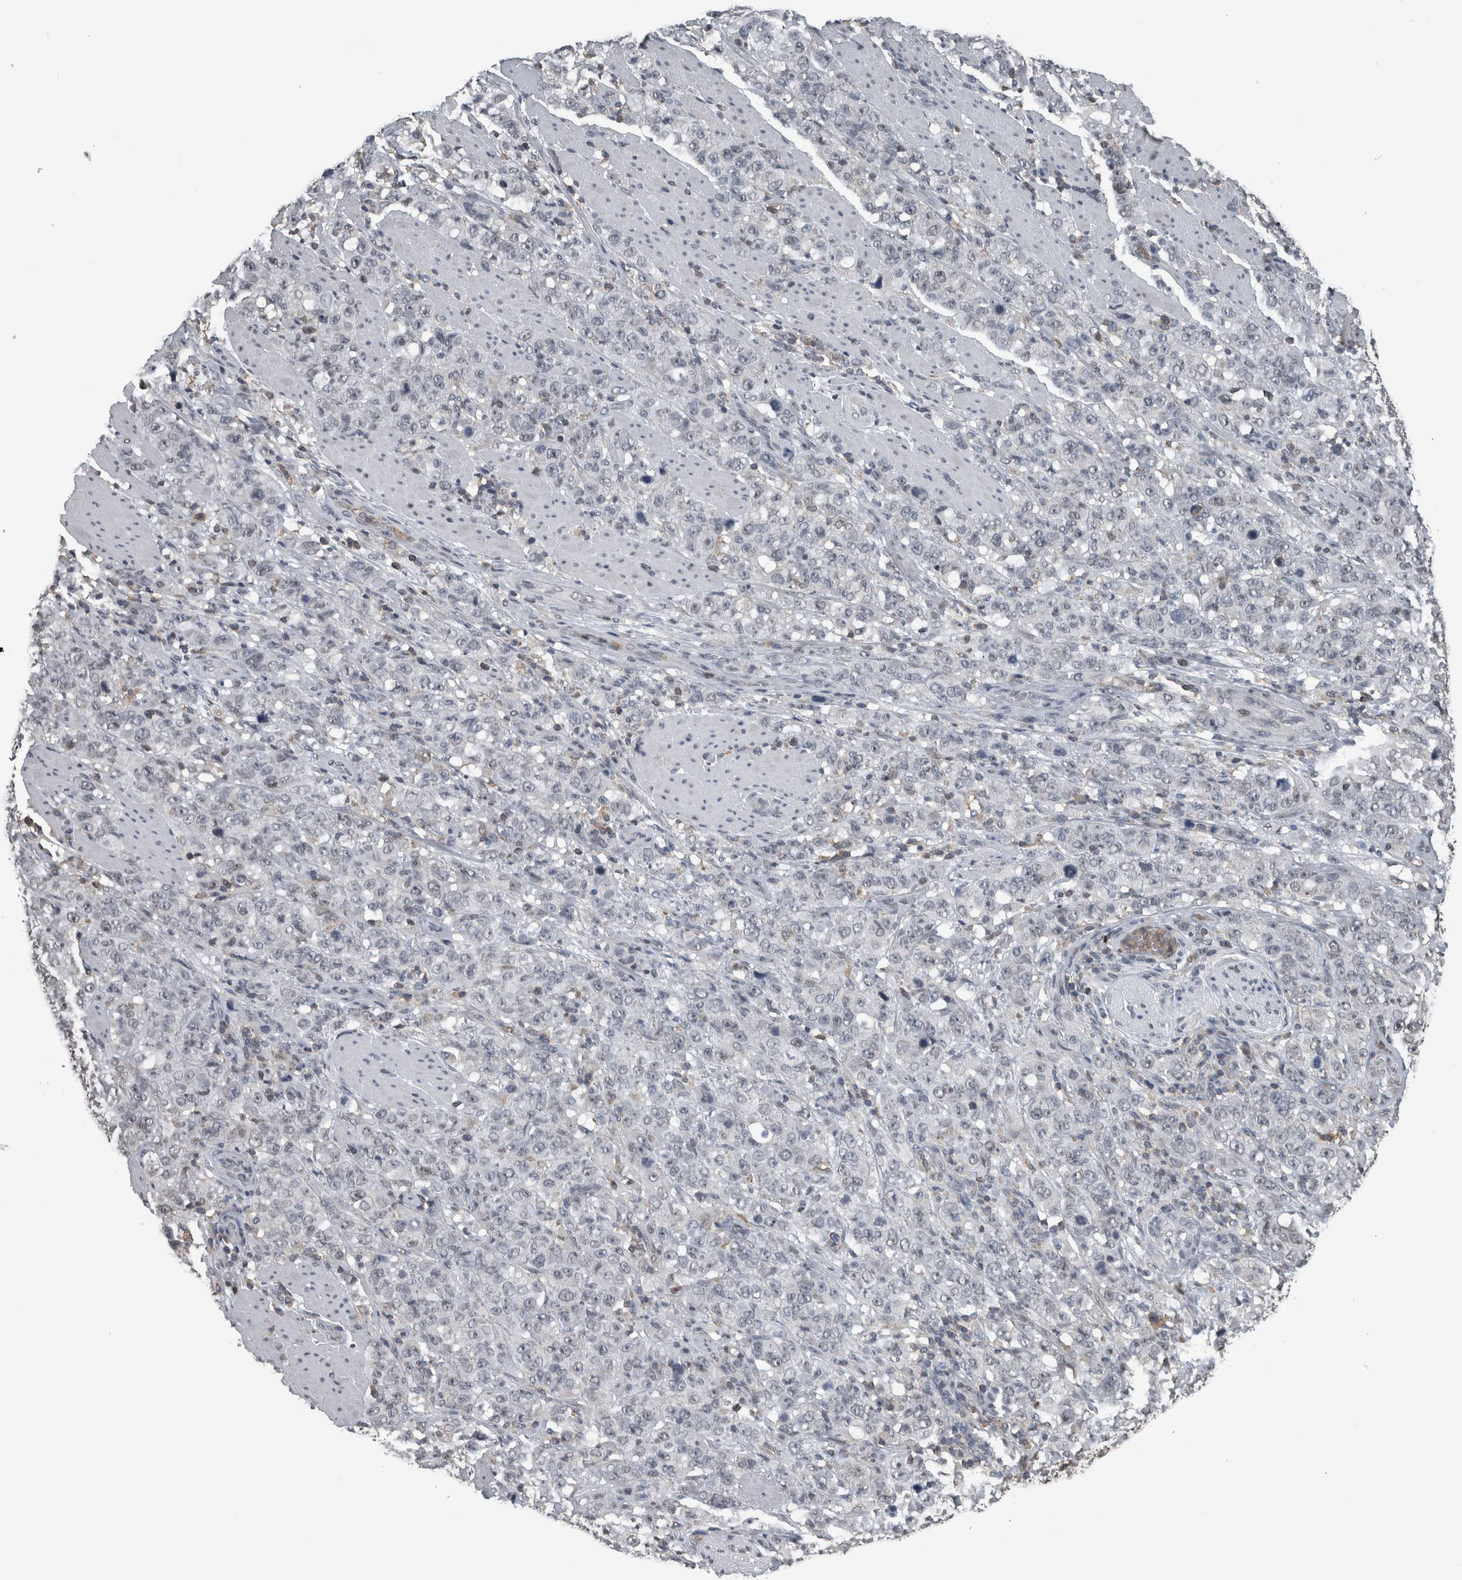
{"staining": {"intensity": "negative", "quantity": "none", "location": "none"}, "tissue": "stomach cancer", "cell_type": "Tumor cells", "image_type": "cancer", "snomed": [{"axis": "morphology", "description": "Adenocarcinoma, NOS"}, {"axis": "topography", "description": "Stomach"}], "caption": "Immunohistochemistry (IHC) photomicrograph of stomach cancer (adenocarcinoma) stained for a protein (brown), which exhibits no expression in tumor cells. (DAB immunohistochemistry (IHC), high magnification).", "gene": "MAFF", "patient": {"sex": "male", "age": 48}}